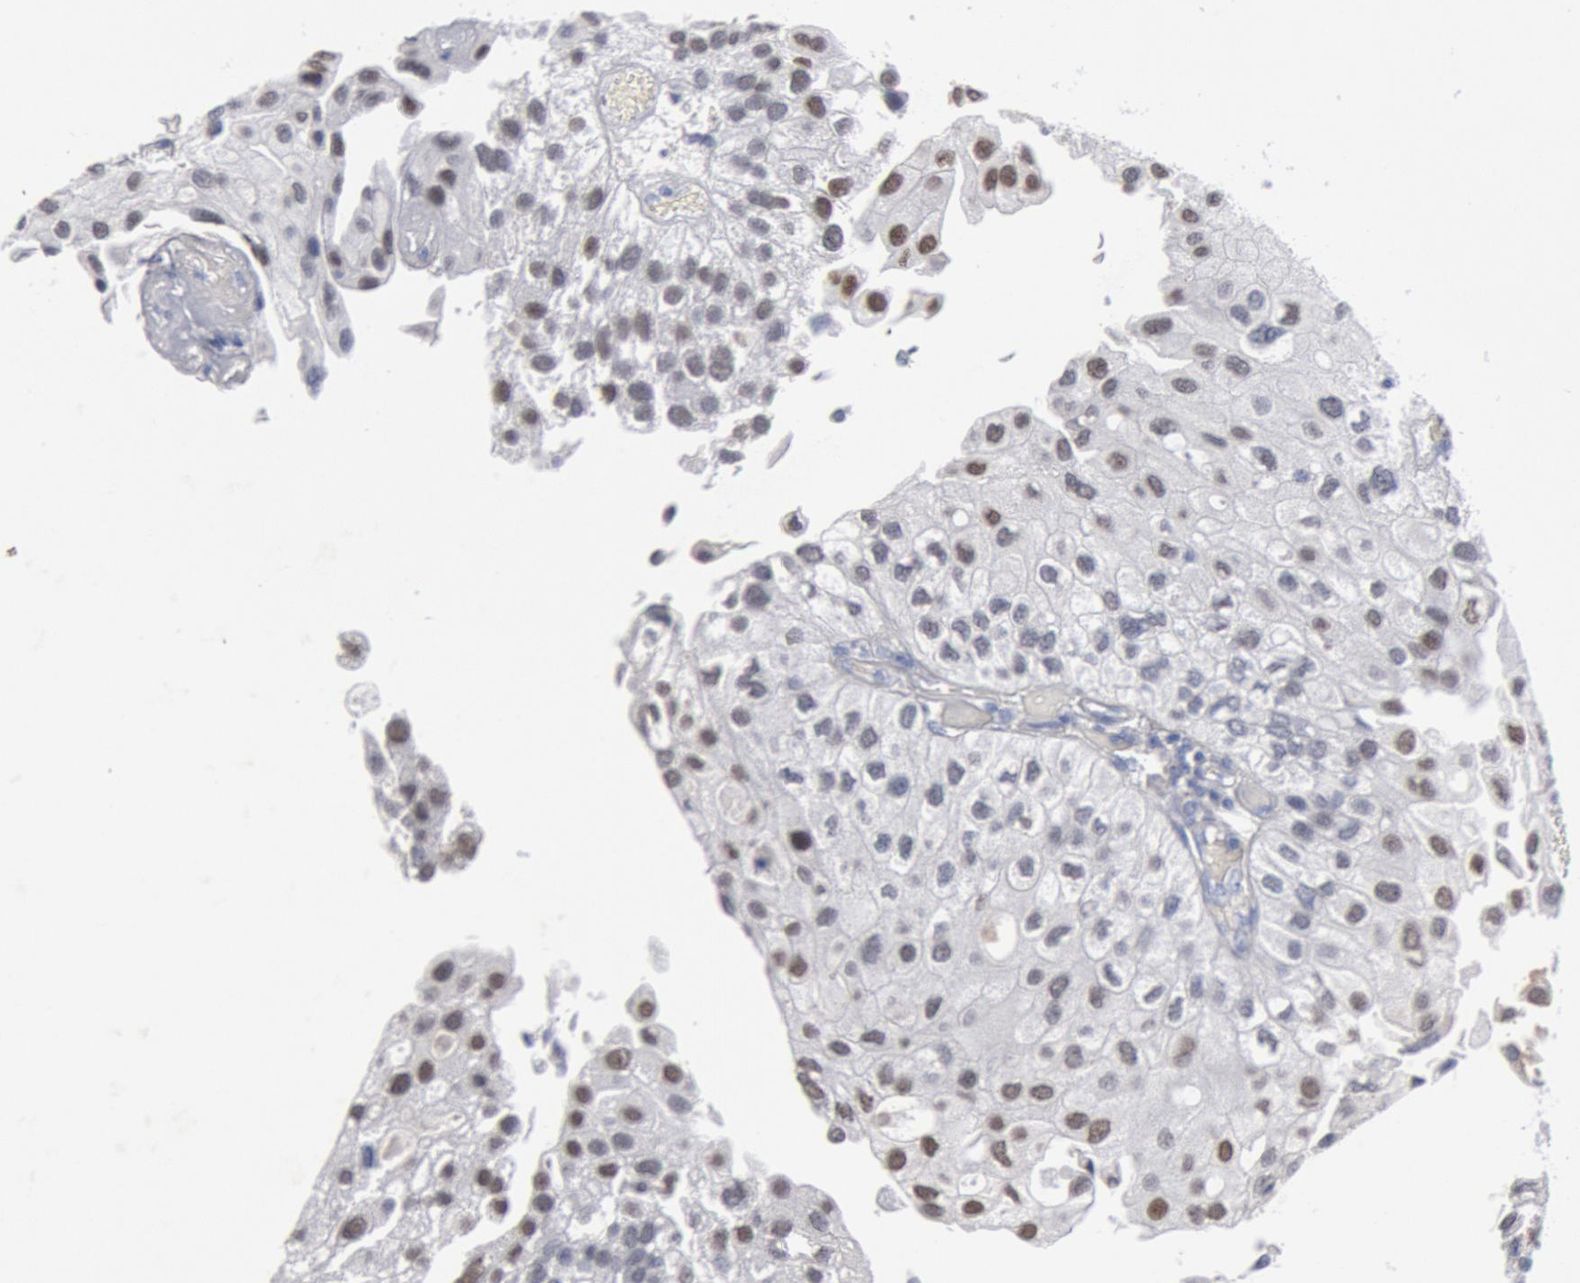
{"staining": {"intensity": "moderate", "quantity": "<25%", "location": "nuclear"}, "tissue": "urothelial cancer", "cell_type": "Tumor cells", "image_type": "cancer", "snomed": [{"axis": "morphology", "description": "Urothelial carcinoma, Low grade"}, {"axis": "topography", "description": "Urinary bladder"}], "caption": "A low amount of moderate nuclear positivity is present in approximately <25% of tumor cells in low-grade urothelial carcinoma tissue.", "gene": "FOXA2", "patient": {"sex": "female", "age": 89}}